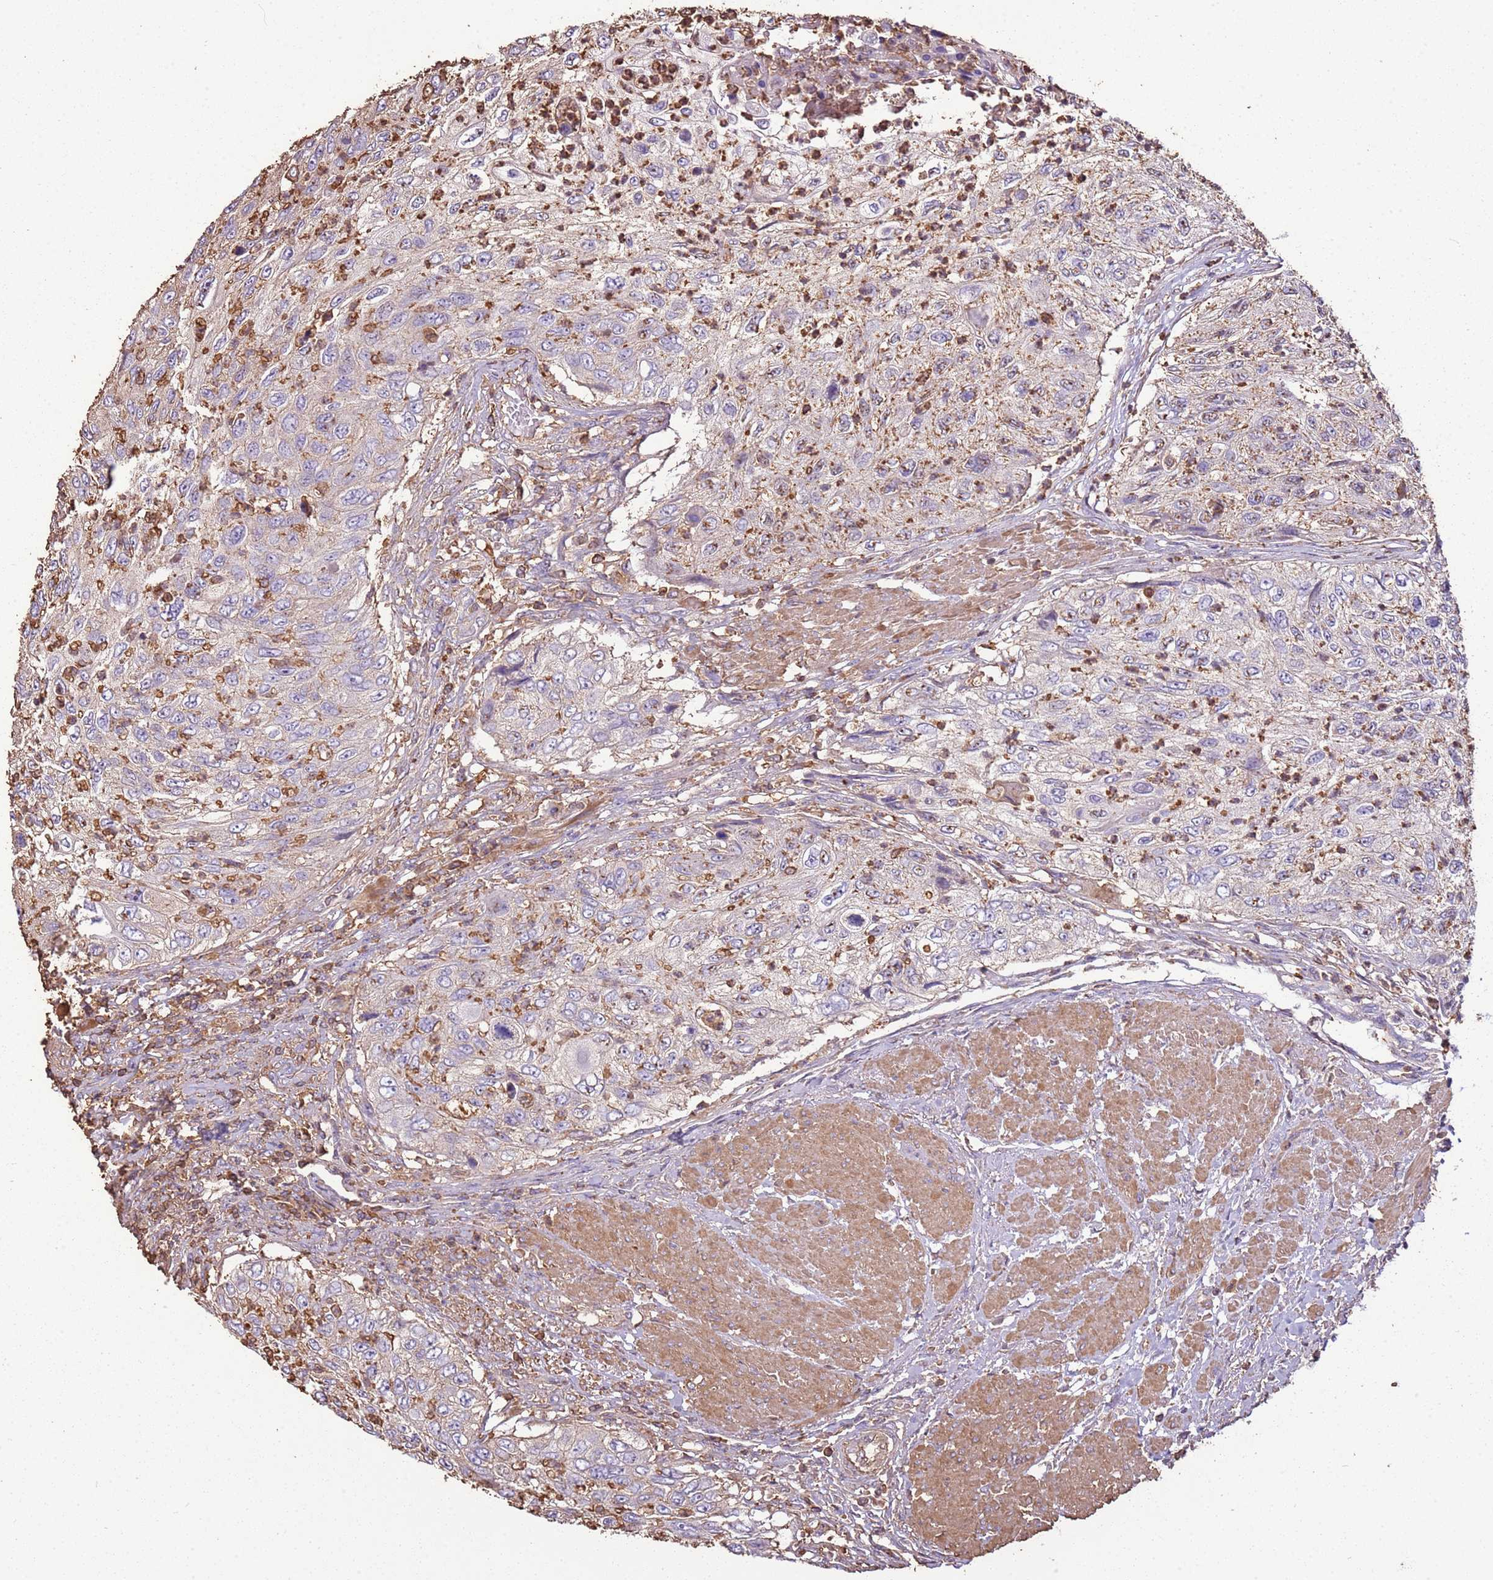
{"staining": {"intensity": "moderate", "quantity": "25%-75%", "location": "cytoplasmic/membranous"}, "tissue": "urothelial cancer", "cell_type": "Tumor cells", "image_type": "cancer", "snomed": [{"axis": "morphology", "description": "Urothelial carcinoma, High grade"}, {"axis": "topography", "description": "Urinary bladder"}], "caption": "Urothelial cancer stained with a brown dye displays moderate cytoplasmic/membranous positive positivity in about 25%-75% of tumor cells.", "gene": "ARL10", "patient": {"sex": "female", "age": 60}}